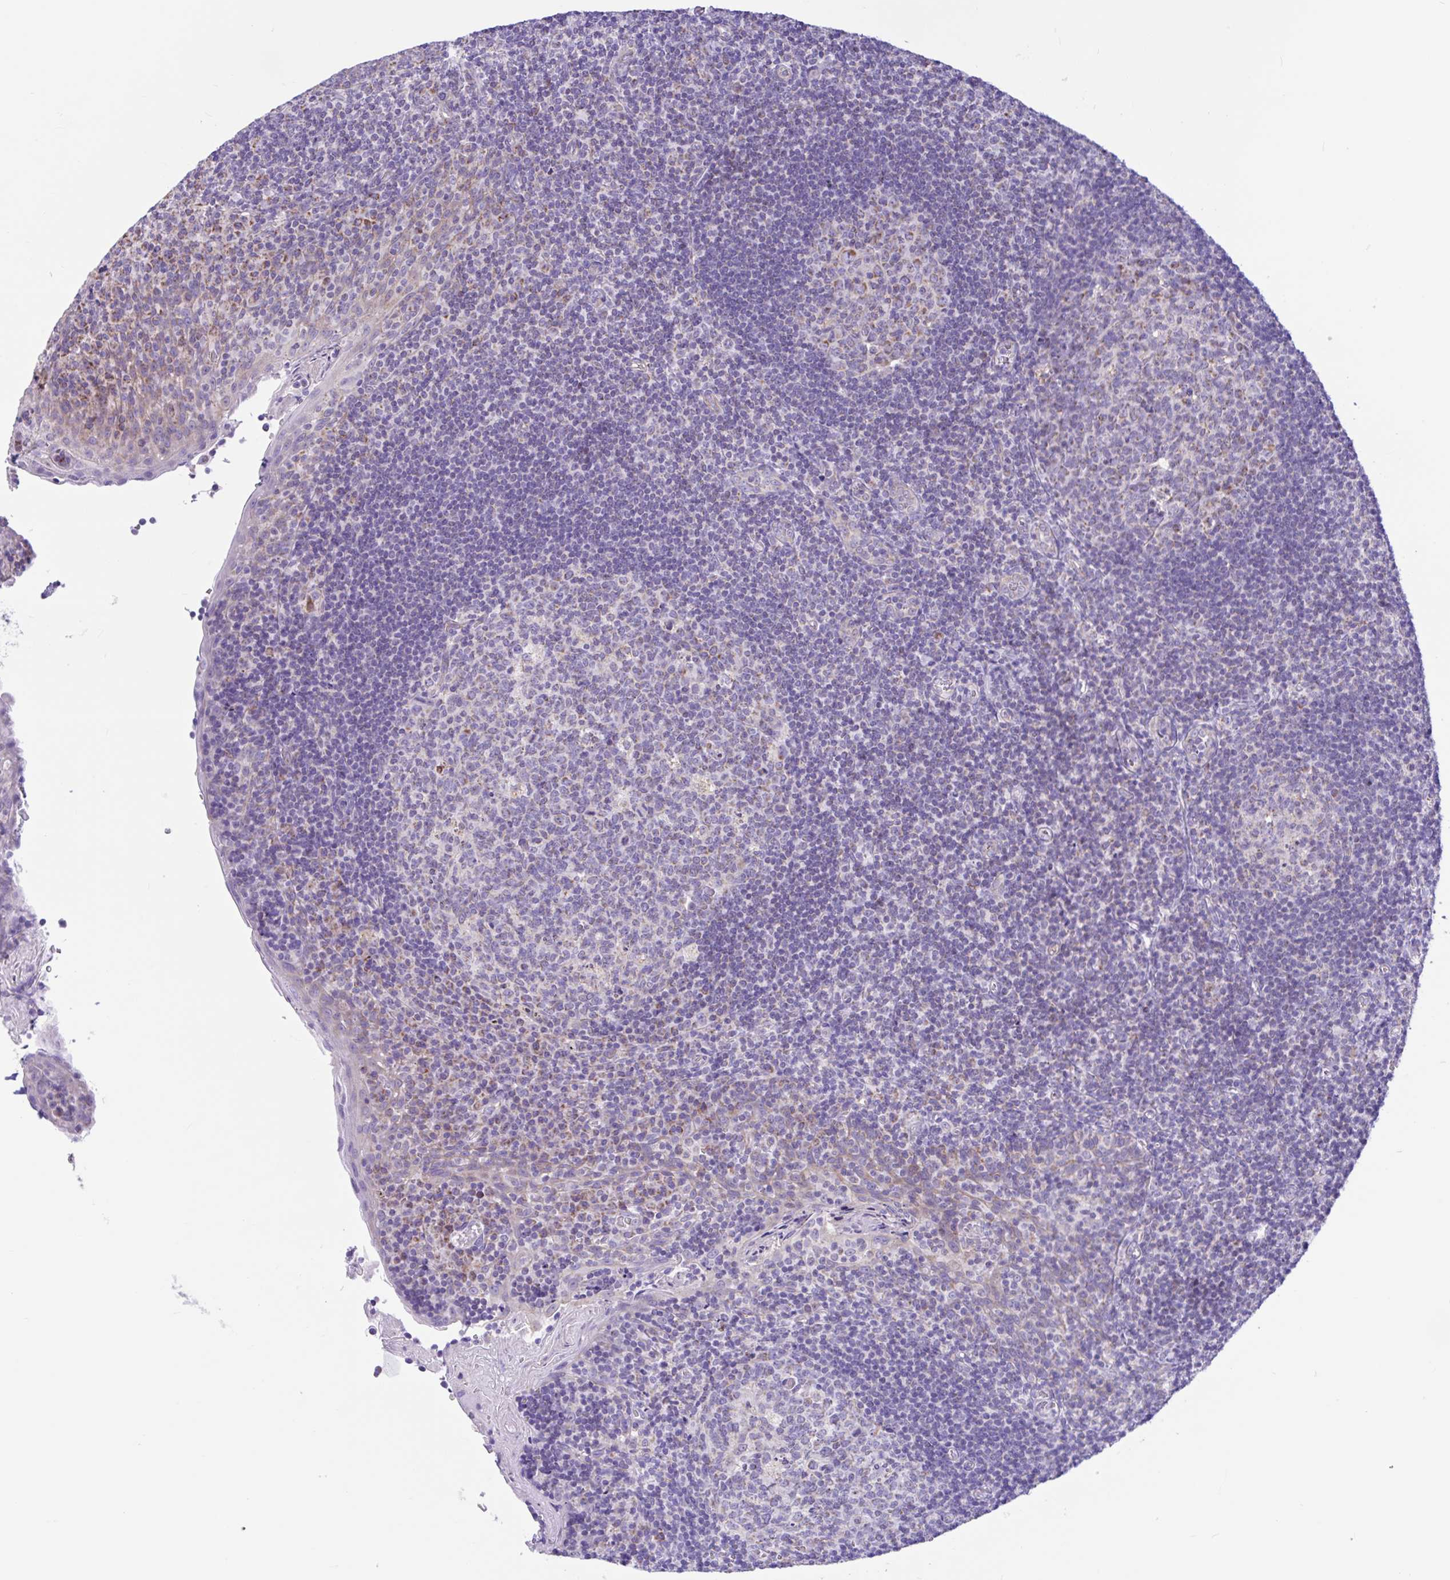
{"staining": {"intensity": "moderate", "quantity": "<25%", "location": "cytoplasmic/membranous"}, "tissue": "tonsil", "cell_type": "Germinal center cells", "image_type": "normal", "snomed": [{"axis": "morphology", "description": "Normal tissue, NOS"}, {"axis": "topography", "description": "Tonsil"}], "caption": "Immunohistochemistry histopathology image of unremarkable tonsil: human tonsil stained using immunohistochemistry (IHC) reveals low levels of moderate protein expression localized specifically in the cytoplasmic/membranous of germinal center cells, appearing as a cytoplasmic/membranous brown color.", "gene": "NDUFS2", "patient": {"sex": "male", "age": 17}}